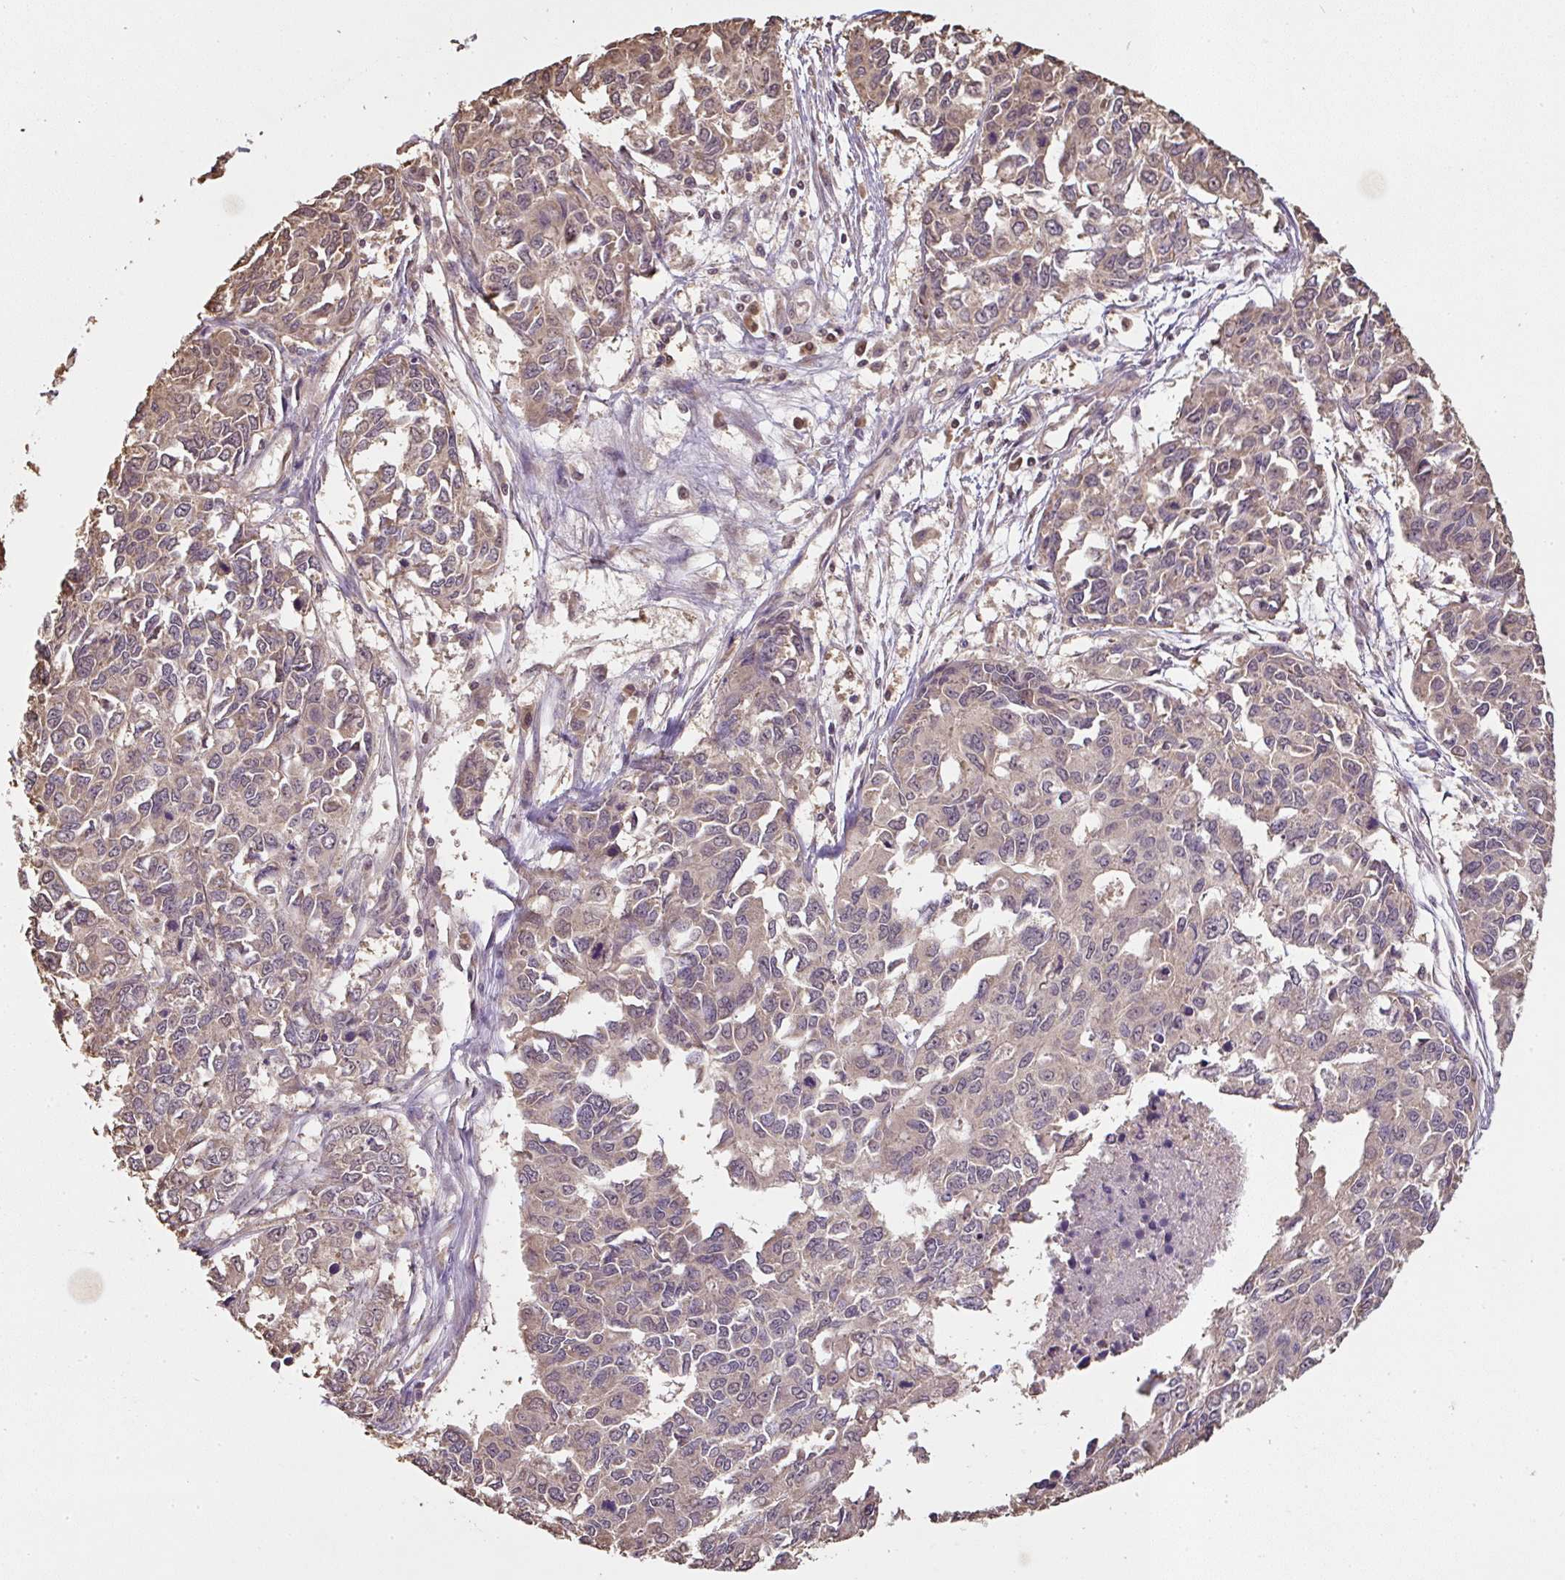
{"staining": {"intensity": "weak", "quantity": "25%-75%", "location": "cytoplasmic/membranous,nuclear"}, "tissue": "endometrial cancer", "cell_type": "Tumor cells", "image_type": "cancer", "snomed": [{"axis": "morphology", "description": "Adenocarcinoma, NOS"}, {"axis": "topography", "description": "Uterus"}], "caption": "This is an image of immunohistochemistry (IHC) staining of endometrial cancer (adenocarcinoma), which shows weak staining in the cytoplasmic/membranous and nuclear of tumor cells.", "gene": "TMEM170B", "patient": {"sex": "female", "age": 79}}